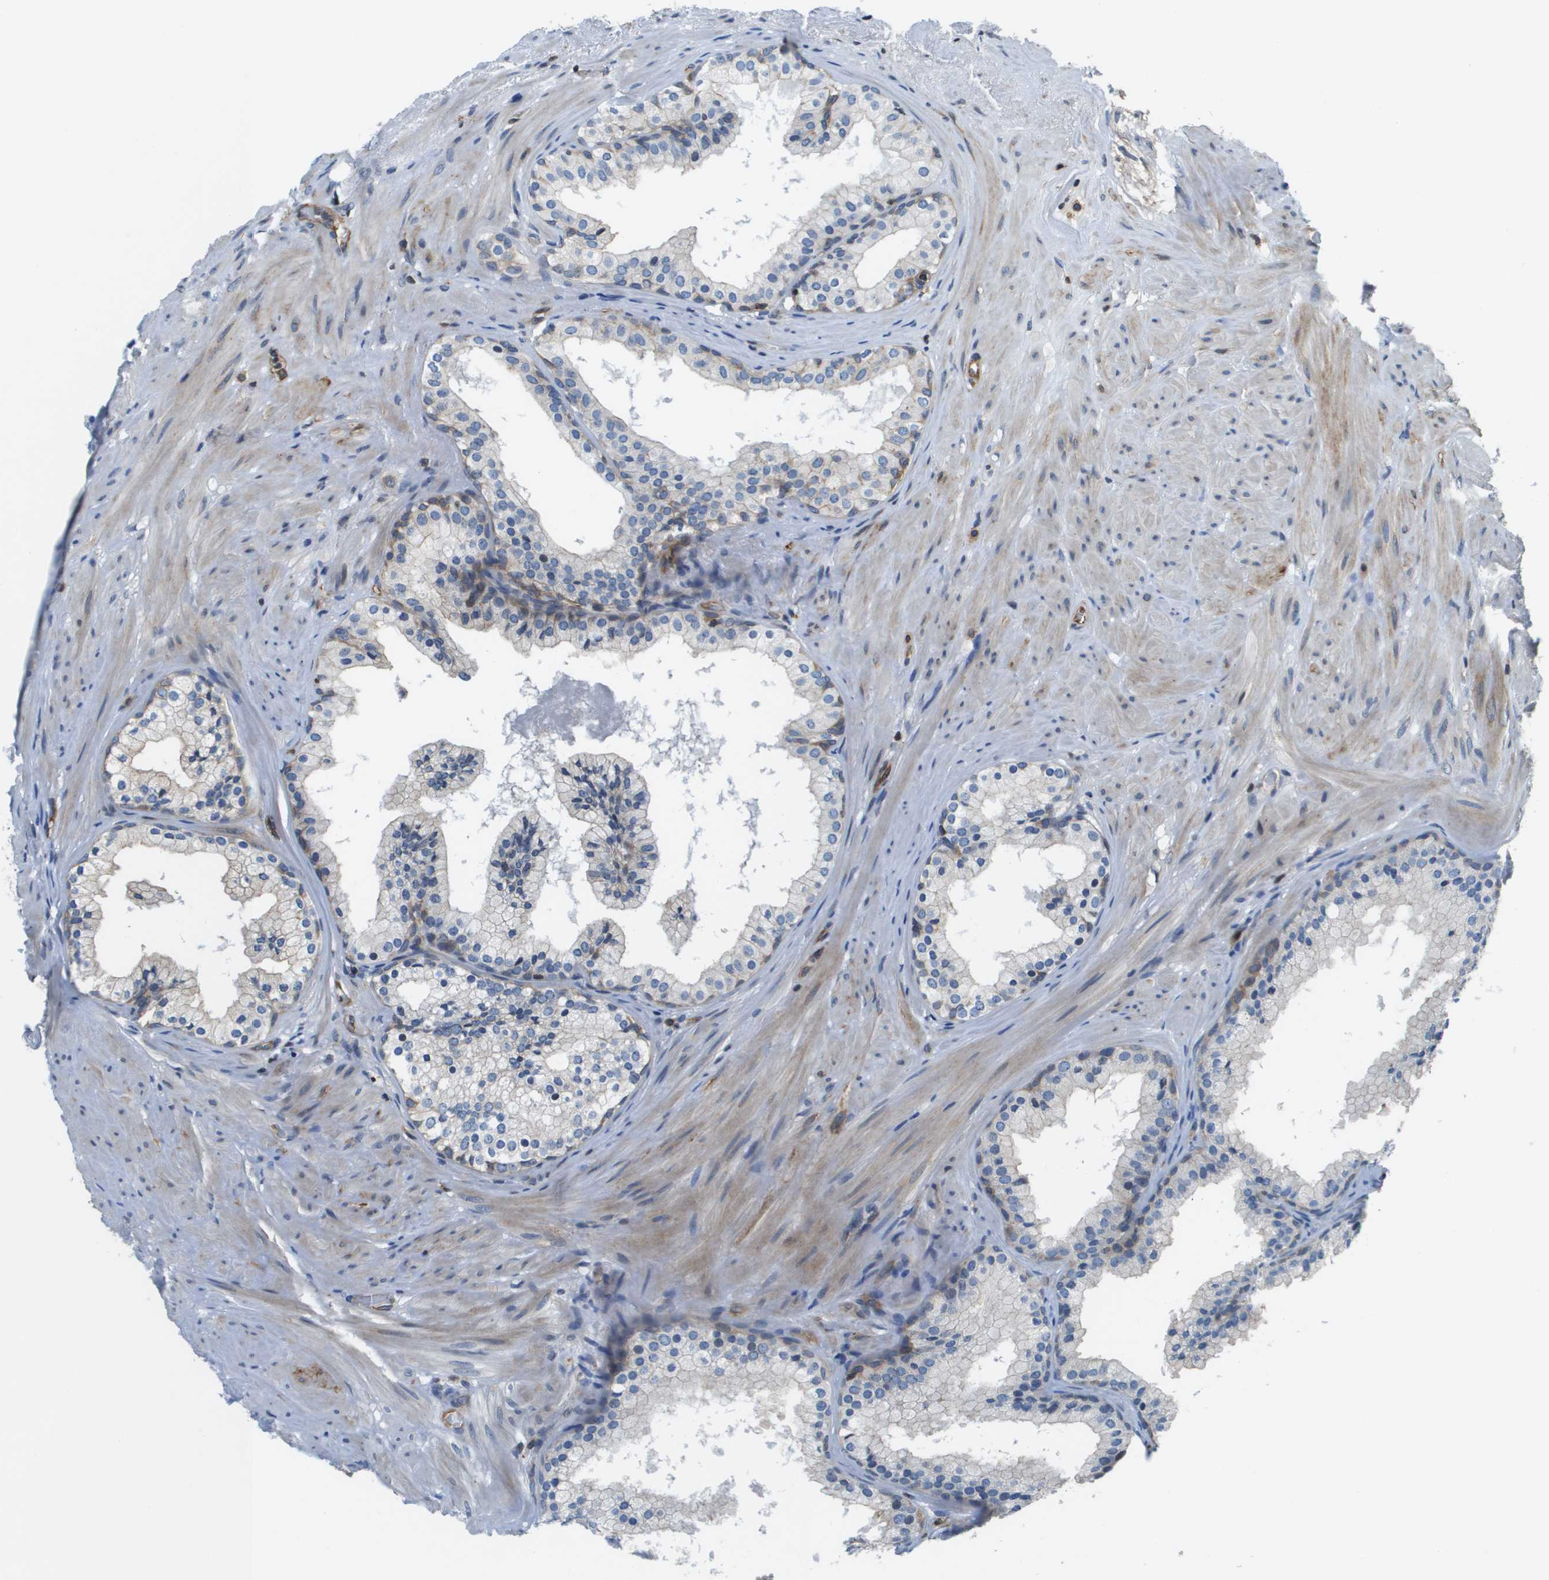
{"staining": {"intensity": "negative", "quantity": "none", "location": "none"}, "tissue": "prostate cancer", "cell_type": "Tumor cells", "image_type": "cancer", "snomed": [{"axis": "morphology", "description": "Adenocarcinoma, Low grade"}, {"axis": "topography", "description": "Prostate"}], "caption": "High power microscopy photomicrograph of an immunohistochemistry (IHC) micrograph of prostate adenocarcinoma (low-grade), revealing no significant positivity in tumor cells.", "gene": "ESYT1", "patient": {"sex": "male", "age": 69}}